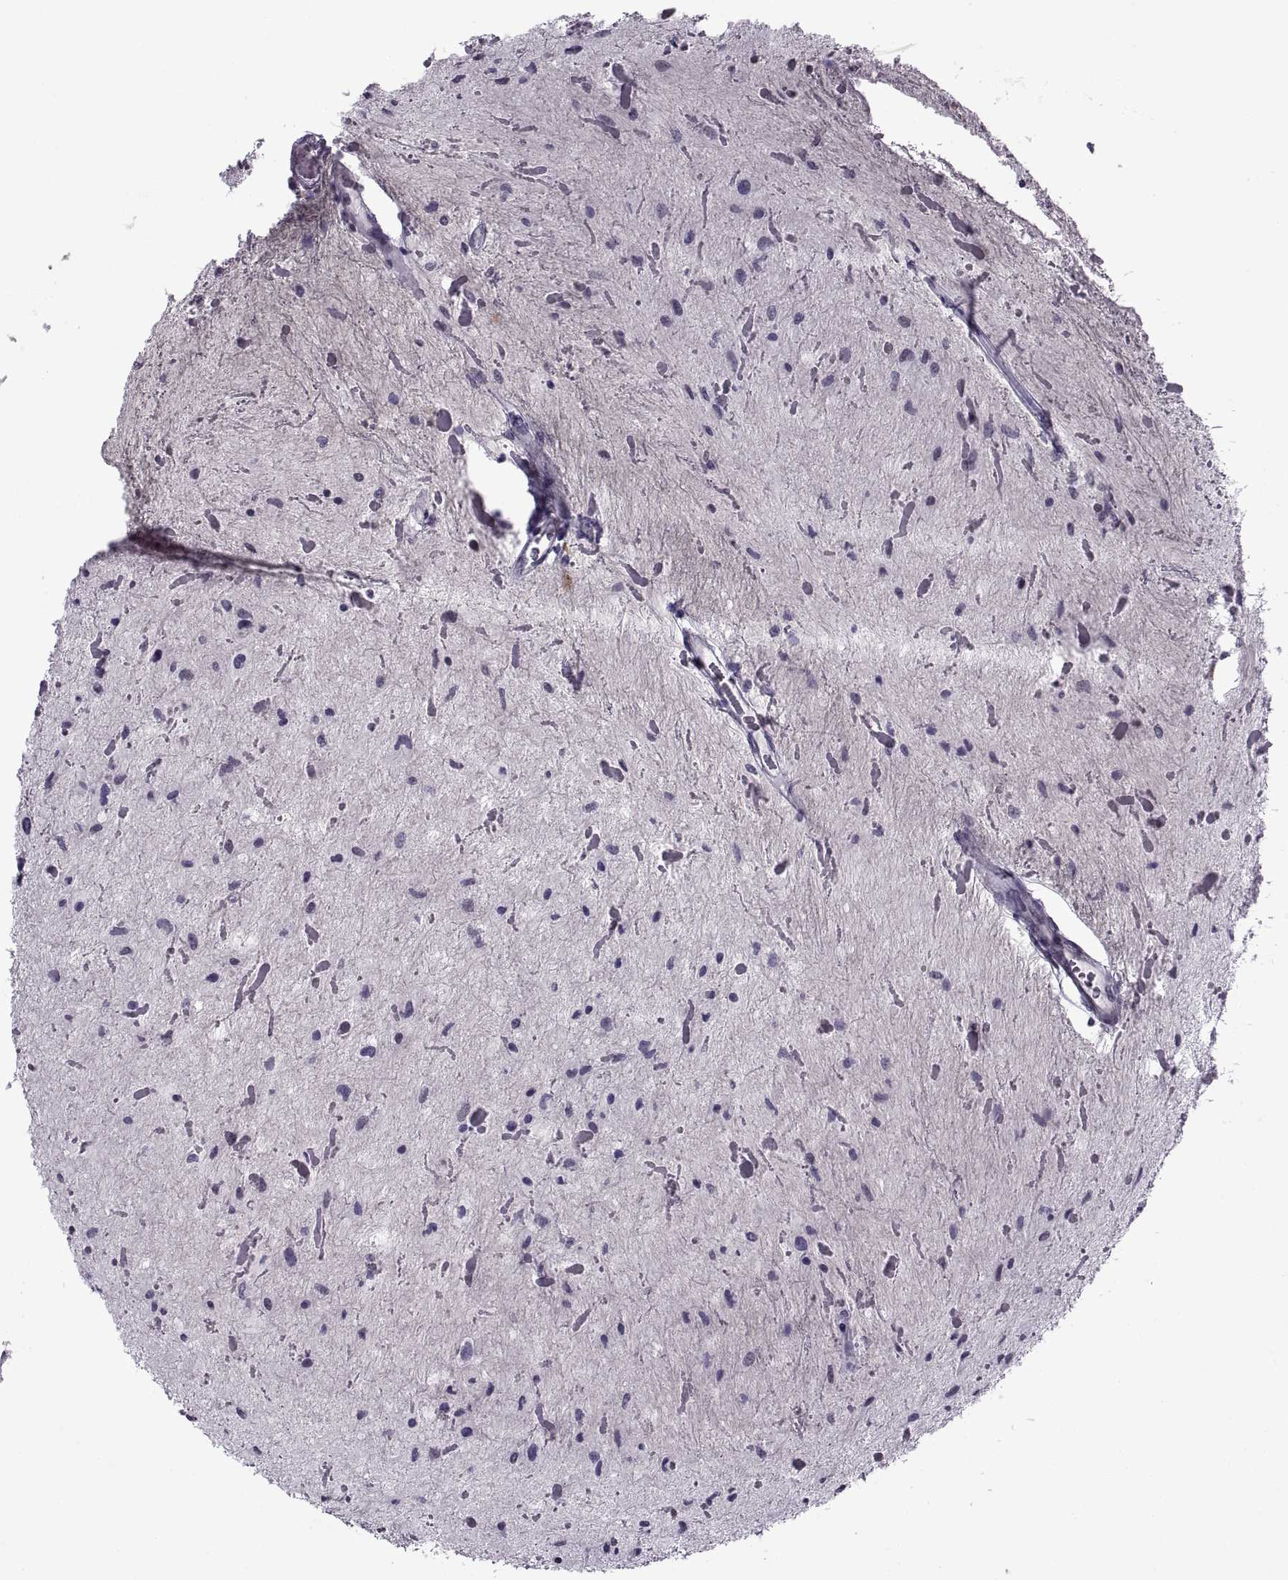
{"staining": {"intensity": "negative", "quantity": "none", "location": "none"}, "tissue": "glioma", "cell_type": "Tumor cells", "image_type": "cancer", "snomed": [{"axis": "morphology", "description": "Glioma, malignant, Low grade"}, {"axis": "topography", "description": "Cerebellum"}], "caption": "Human malignant glioma (low-grade) stained for a protein using immunohistochemistry (IHC) displays no positivity in tumor cells.", "gene": "TBC1D3G", "patient": {"sex": "female", "age": 14}}